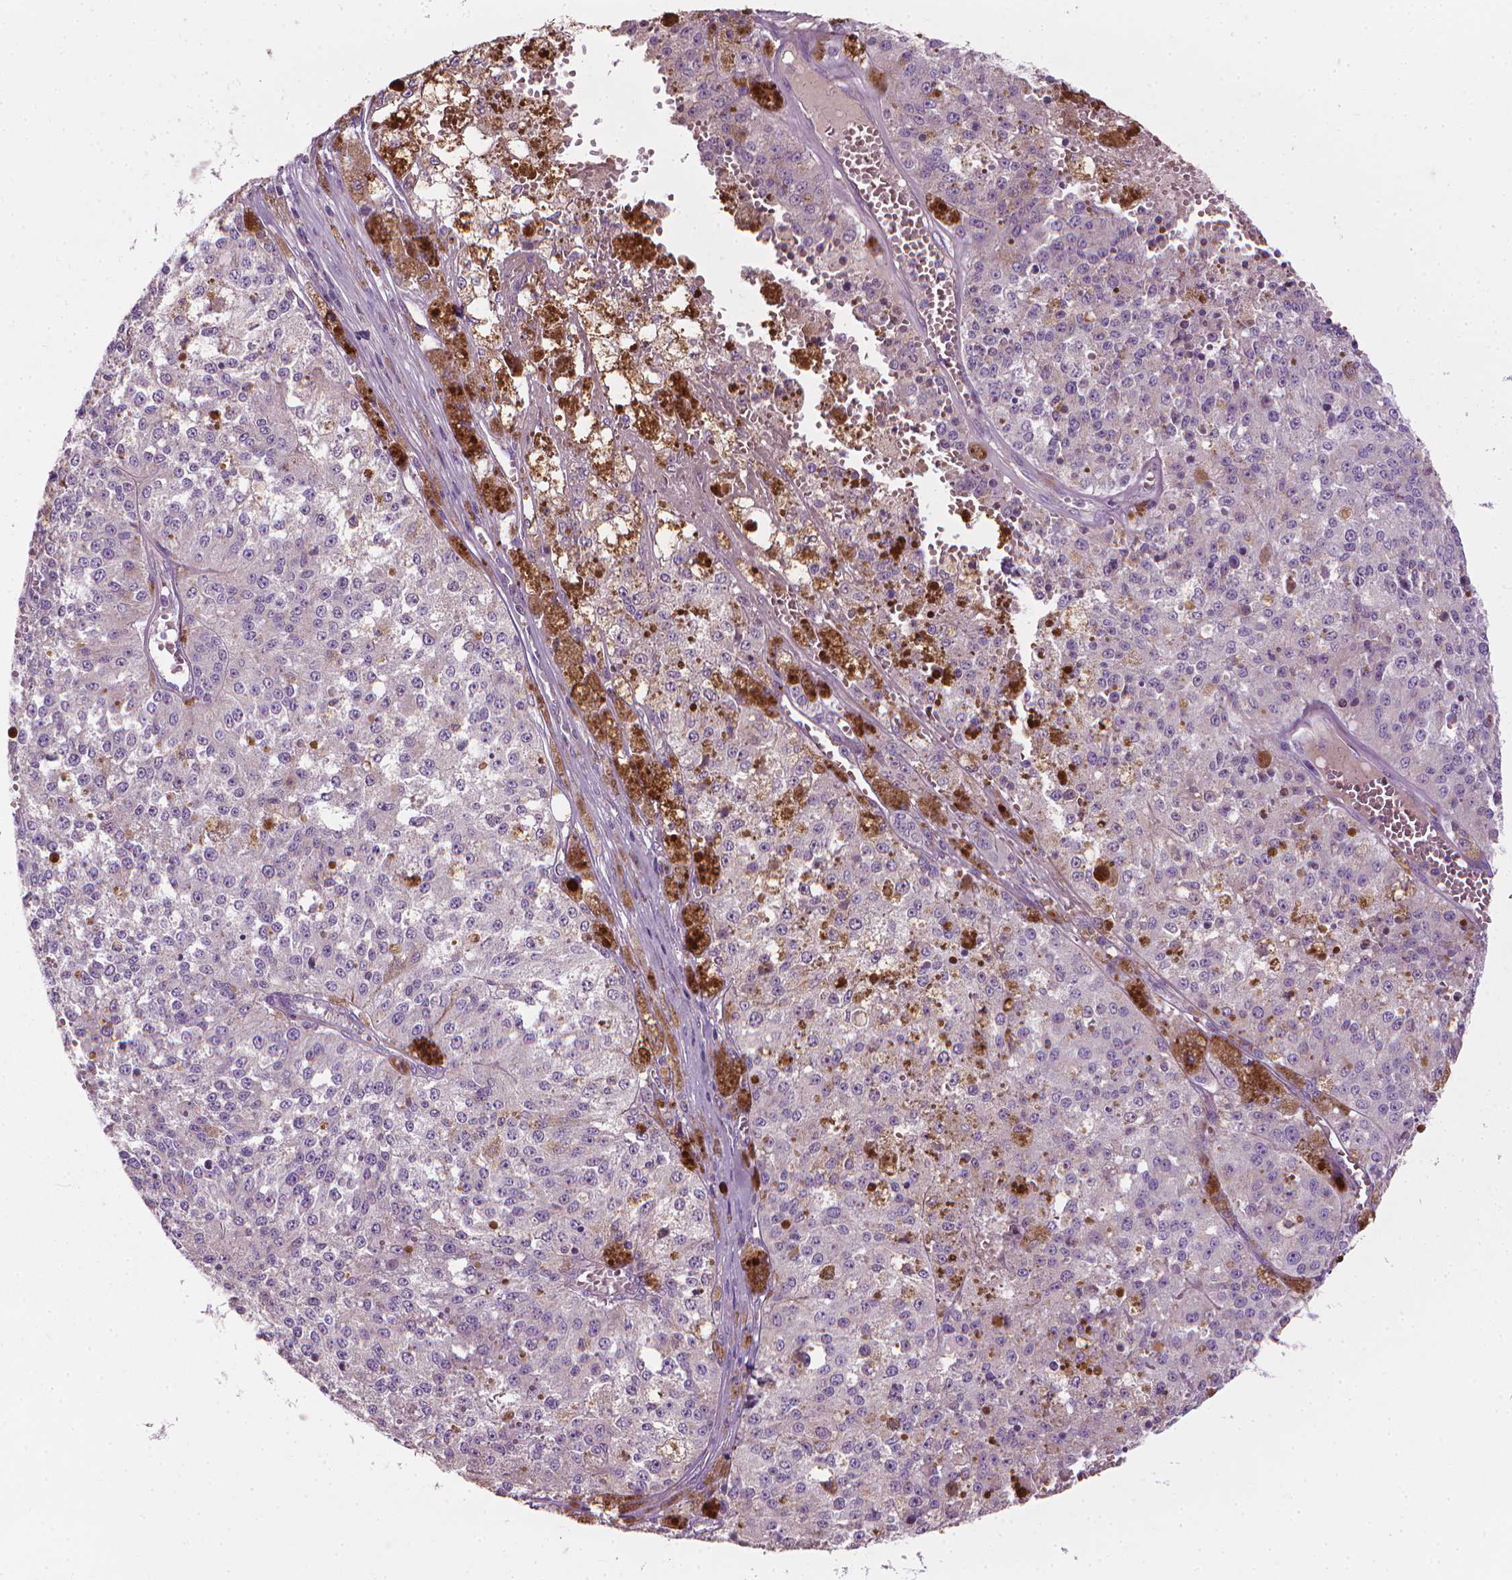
{"staining": {"intensity": "negative", "quantity": "none", "location": "none"}, "tissue": "melanoma", "cell_type": "Tumor cells", "image_type": "cancer", "snomed": [{"axis": "morphology", "description": "Malignant melanoma, Metastatic site"}, {"axis": "topography", "description": "Lymph node"}], "caption": "Immunohistochemistry histopathology image of malignant melanoma (metastatic site) stained for a protein (brown), which demonstrates no expression in tumor cells.", "gene": "RIIAD1", "patient": {"sex": "female", "age": 64}}